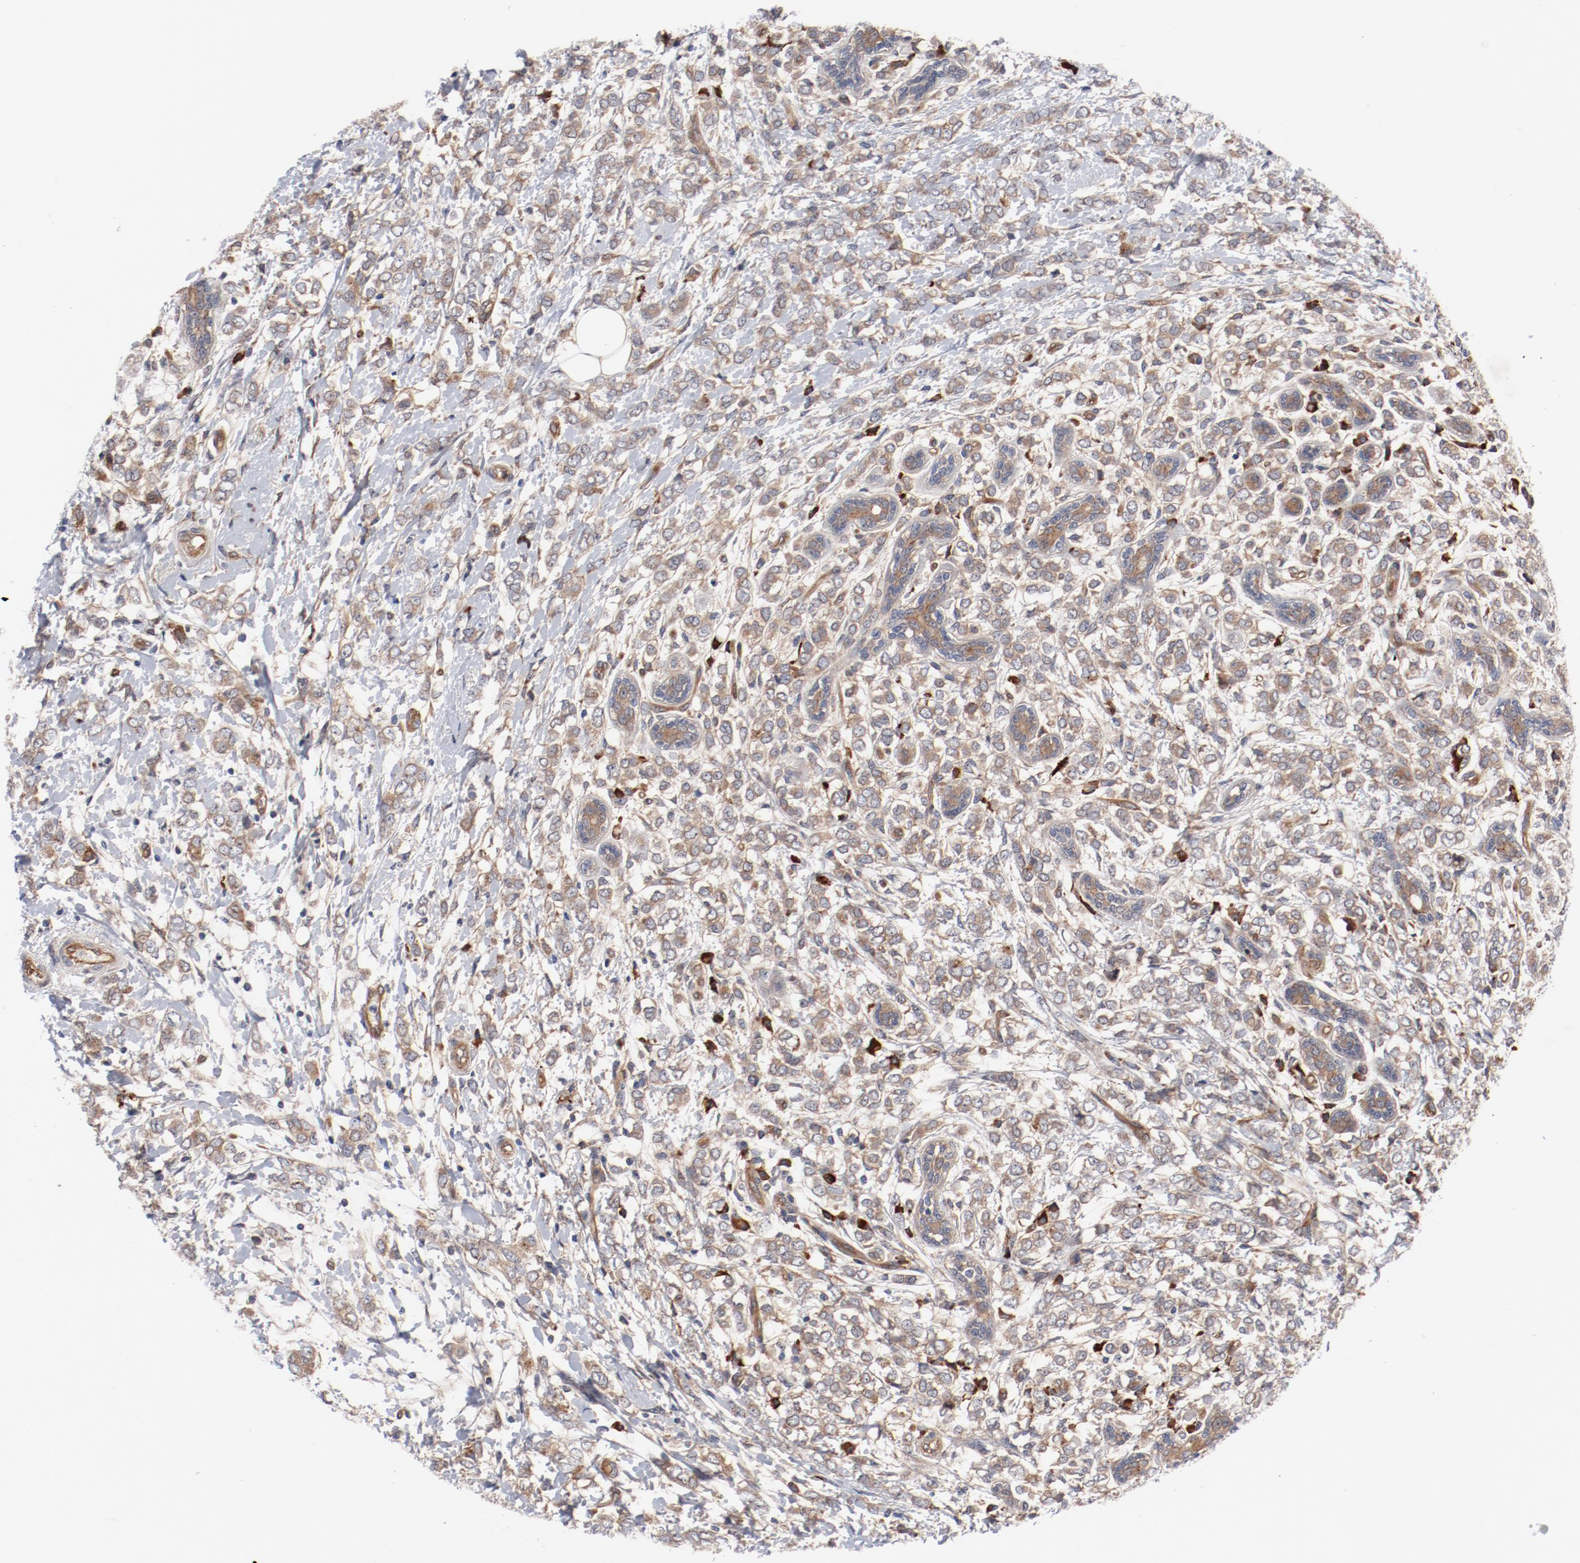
{"staining": {"intensity": "moderate", "quantity": ">75%", "location": "cytoplasmic/membranous"}, "tissue": "breast cancer", "cell_type": "Tumor cells", "image_type": "cancer", "snomed": [{"axis": "morphology", "description": "Normal tissue, NOS"}, {"axis": "morphology", "description": "Lobular carcinoma"}, {"axis": "topography", "description": "Breast"}], "caption": "Moderate cytoplasmic/membranous expression for a protein is seen in approximately >75% of tumor cells of lobular carcinoma (breast) using IHC.", "gene": "PITPNM2", "patient": {"sex": "female", "age": 47}}